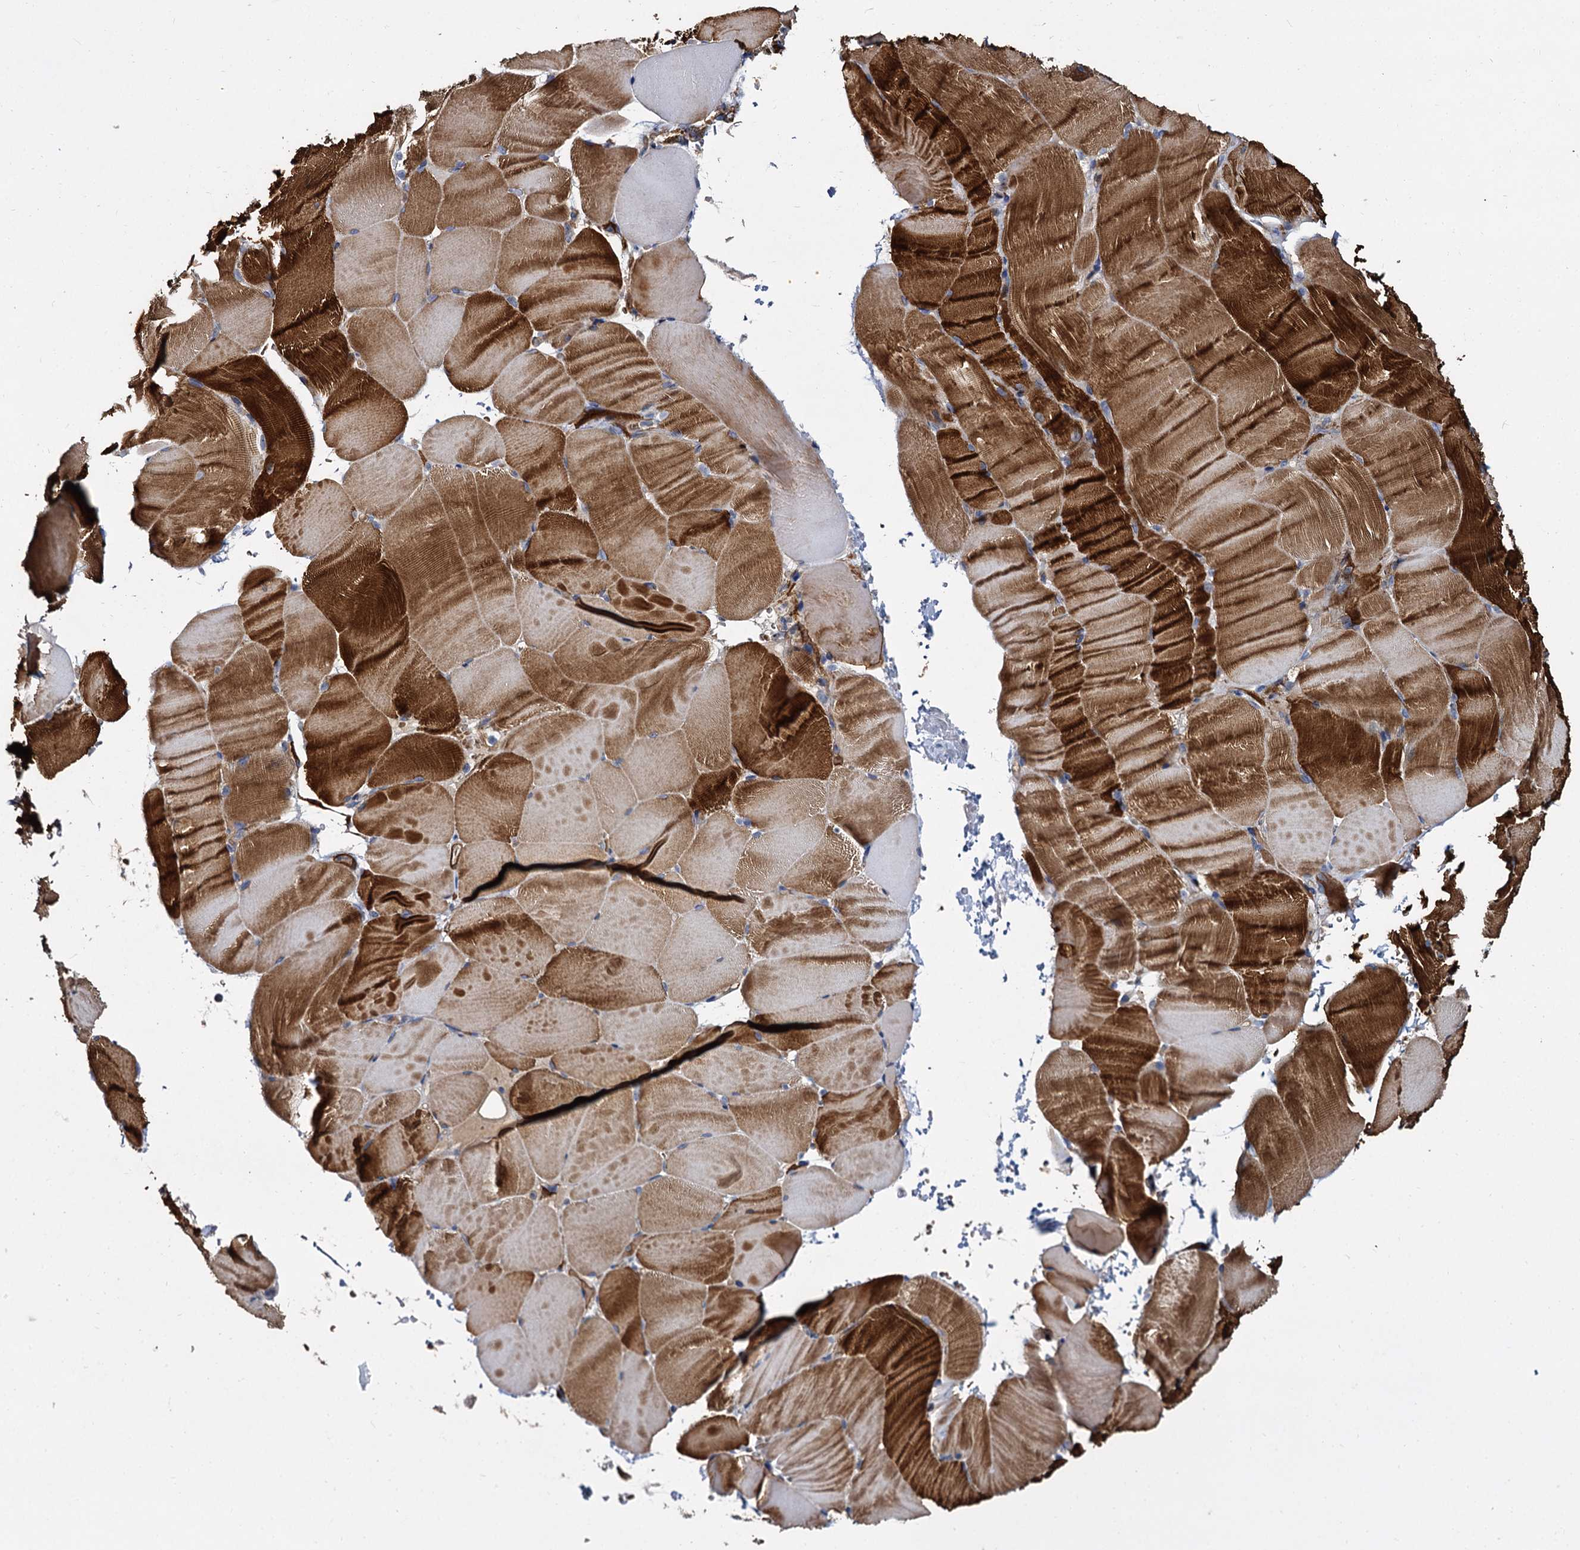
{"staining": {"intensity": "strong", "quantity": ">75%", "location": "cytoplasmic/membranous"}, "tissue": "skeletal muscle", "cell_type": "Myocytes", "image_type": "normal", "snomed": [{"axis": "morphology", "description": "Normal tissue, NOS"}, {"axis": "topography", "description": "Skeletal muscle"}, {"axis": "topography", "description": "Parathyroid gland"}], "caption": "DAB immunohistochemical staining of benign human skeletal muscle demonstrates strong cytoplasmic/membranous protein positivity in about >75% of myocytes.", "gene": "ISM2", "patient": {"sex": "female", "age": 37}}